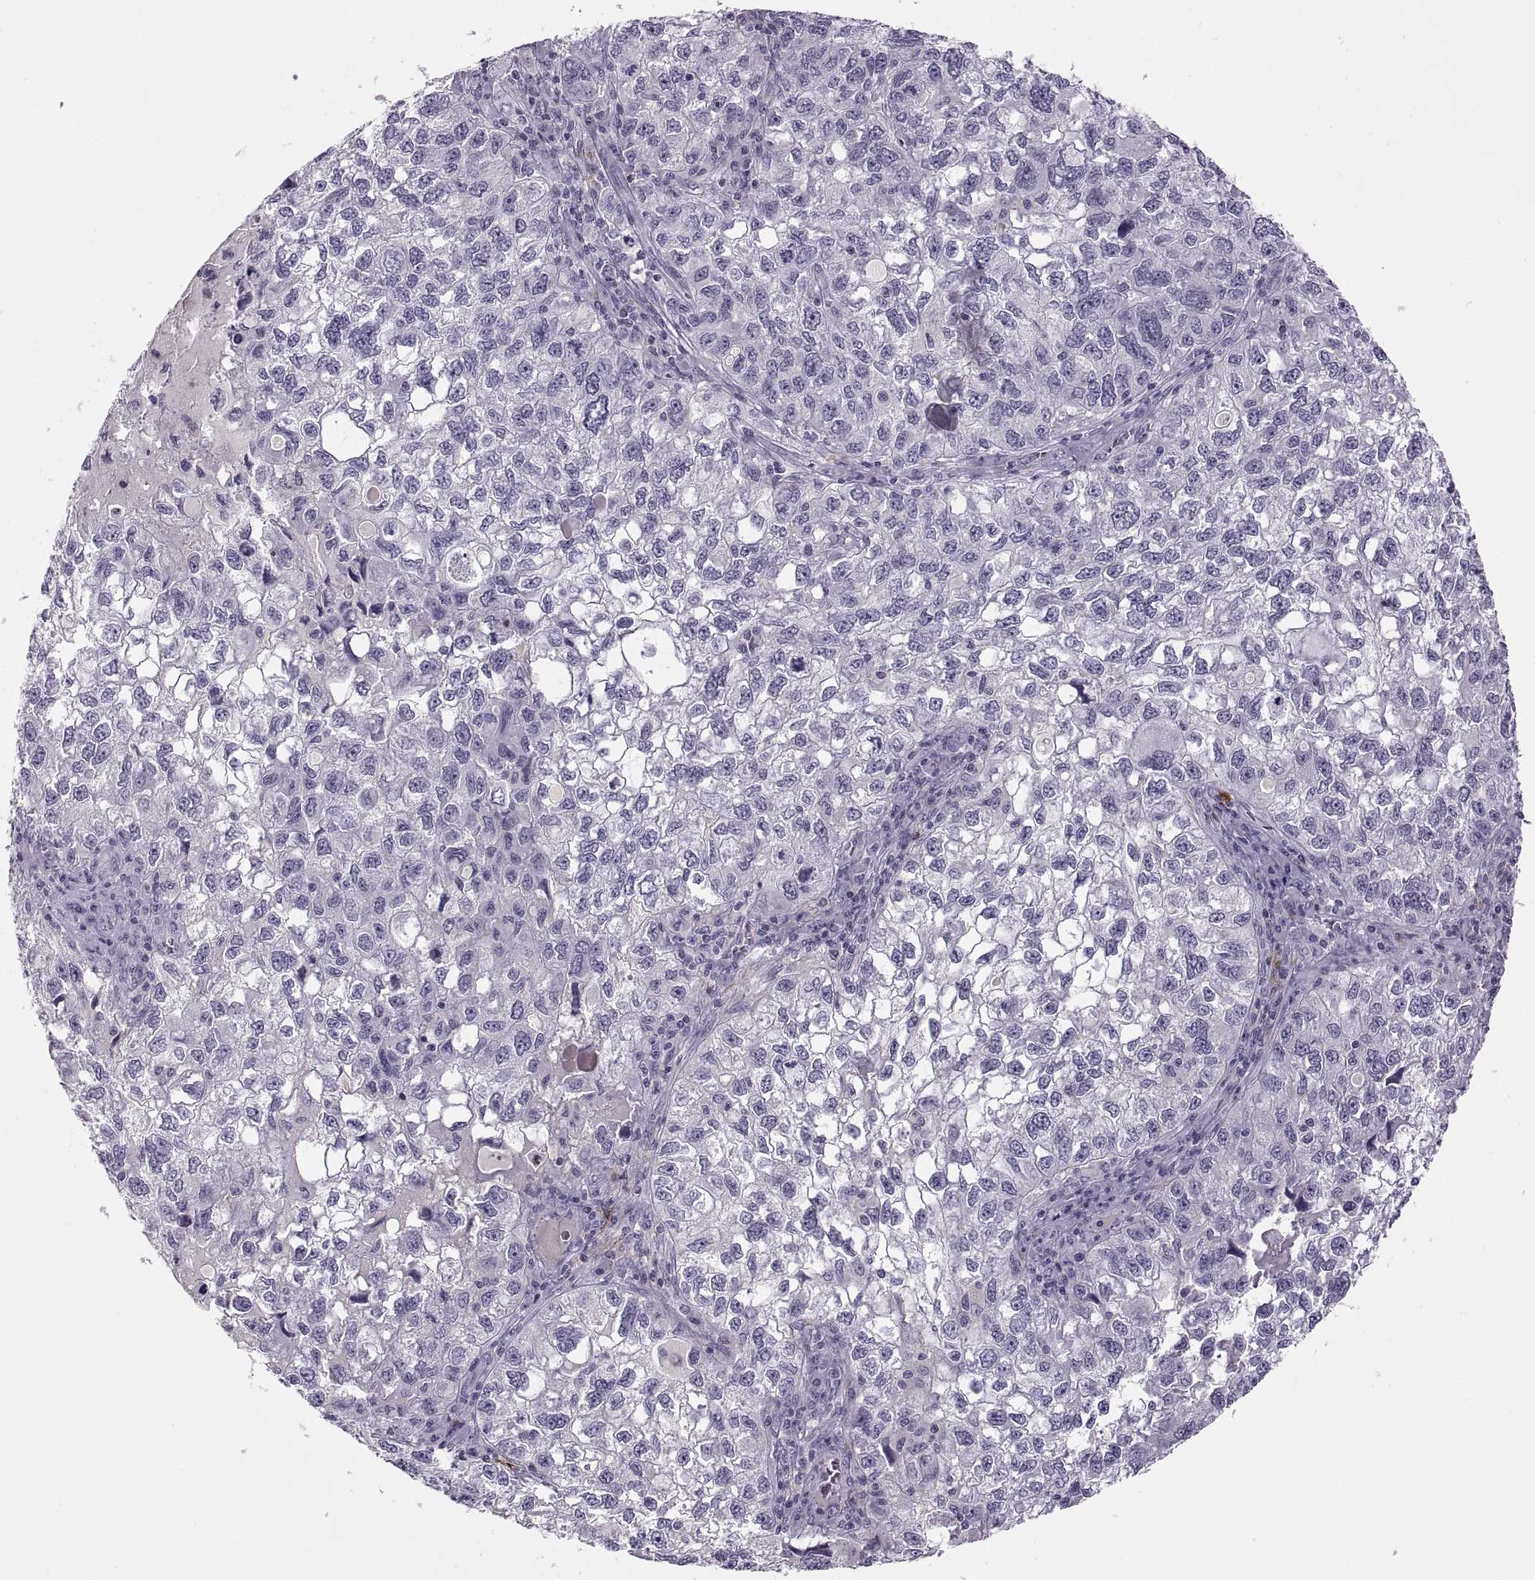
{"staining": {"intensity": "negative", "quantity": "none", "location": "none"}, "tissue": "cervical cancer", "cell_type": "Tumor cells", "image_type": "cancer", "snomed": [{"axis": "morphology", "description": "Squamous cell carcinoma, NOS"}, {"axis": "topography", "description": "Cervix"}], "caption": "Immunohistochemistry (IHC) photomicrograph of neoplastic tissue: cervical cancer (squamous cell carcinoma) stained with DAB reveals no significant protein expression in tumor cells.", "gene": "CHCT1", "patient": {"sex": "female", "age": 55}}